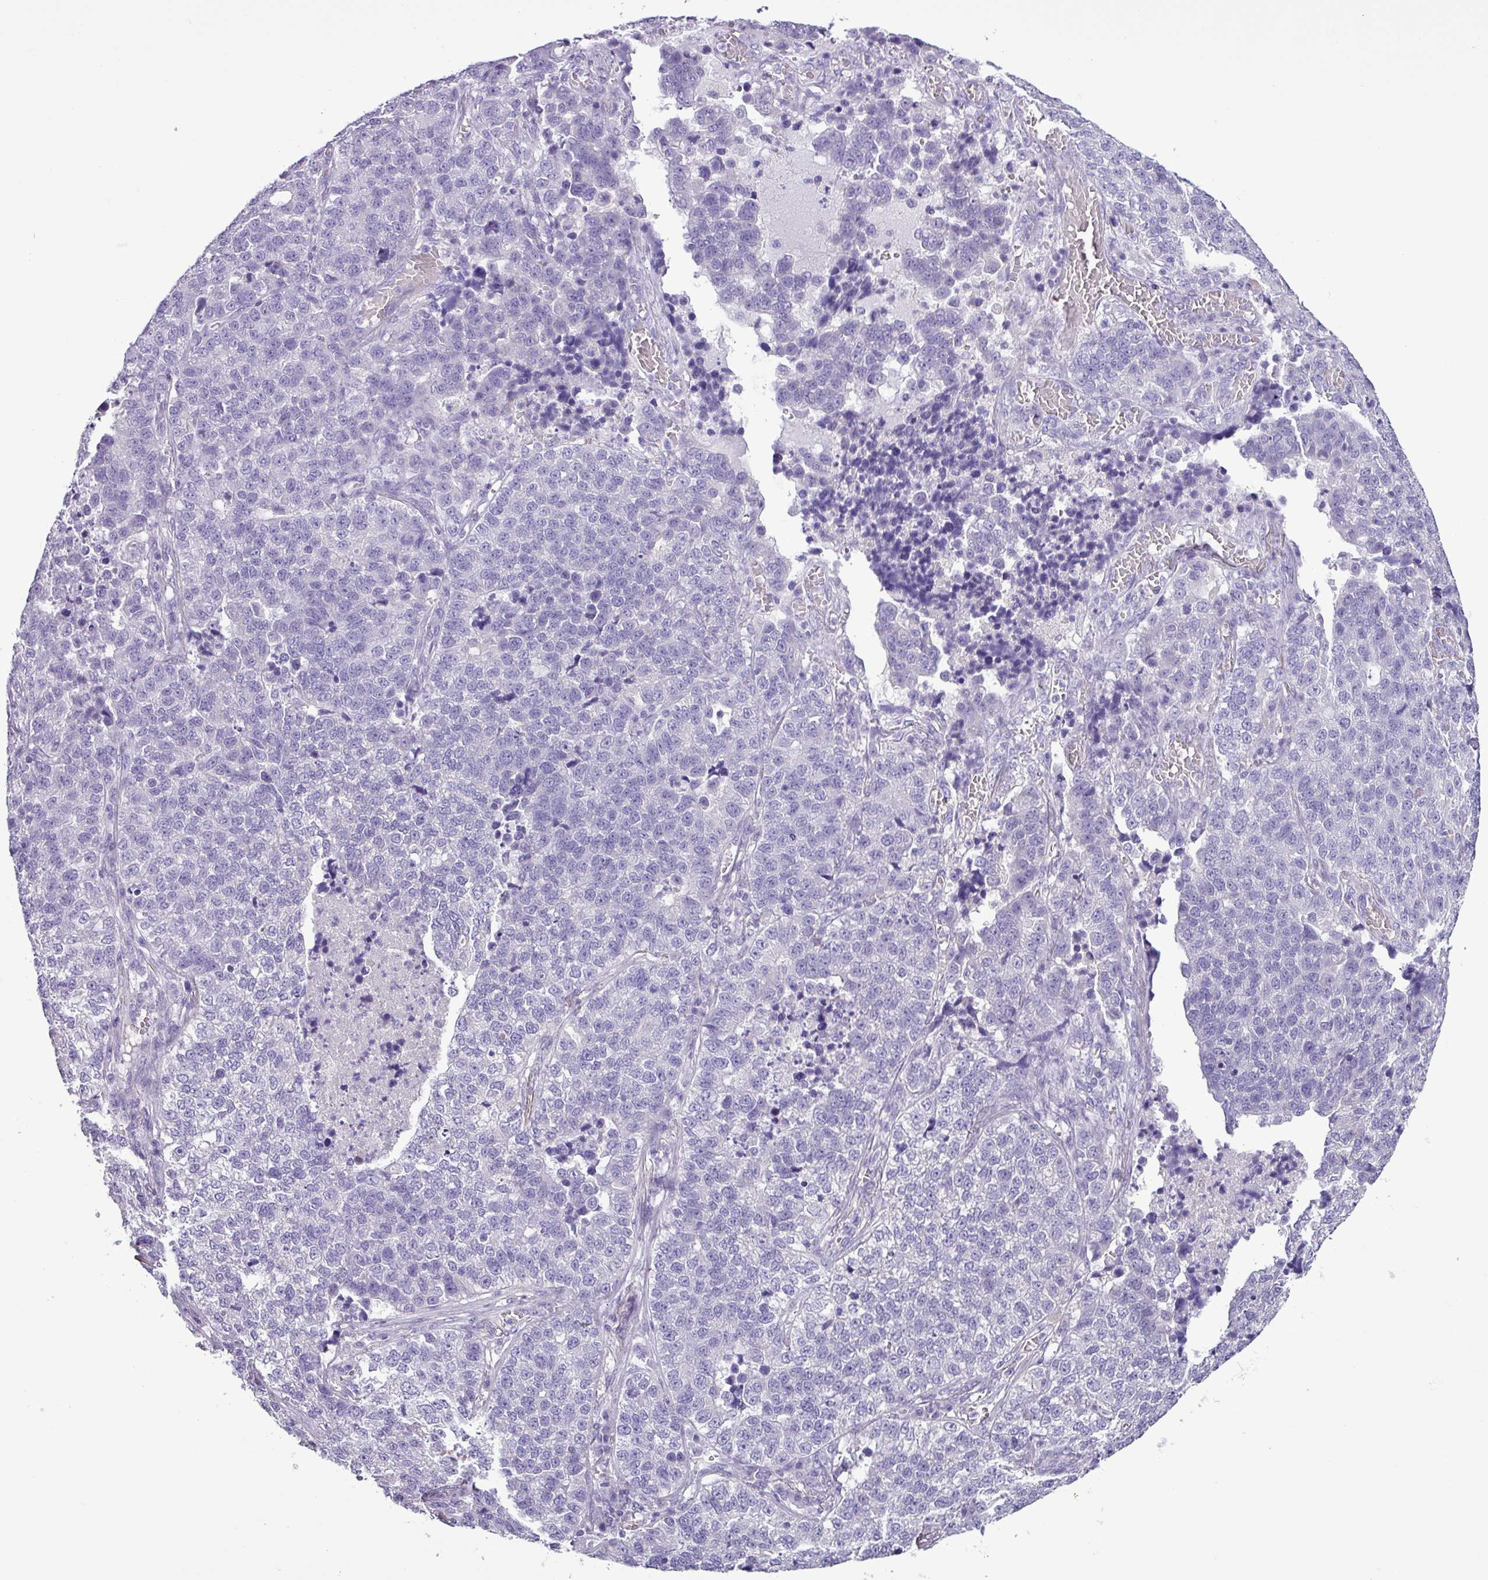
{"staining": {"intensity": "negative", "quantity": "none", "location": "none"}, "tissue": "lung cancer", "cell_type": "Tumor cells", "image_type": "cancer", "snomed": [{"axis": "morphology", "description": "Adenocarcinoma, NOS"}, {"axis": "topography", "description": "Lung"}], "caption": "Lung cancer was stained to show a protein in brown. There is no significant positivity in tumor cells.", "gene": "ALDH3A1", "patient": {"sex": "male", "age": 49}}